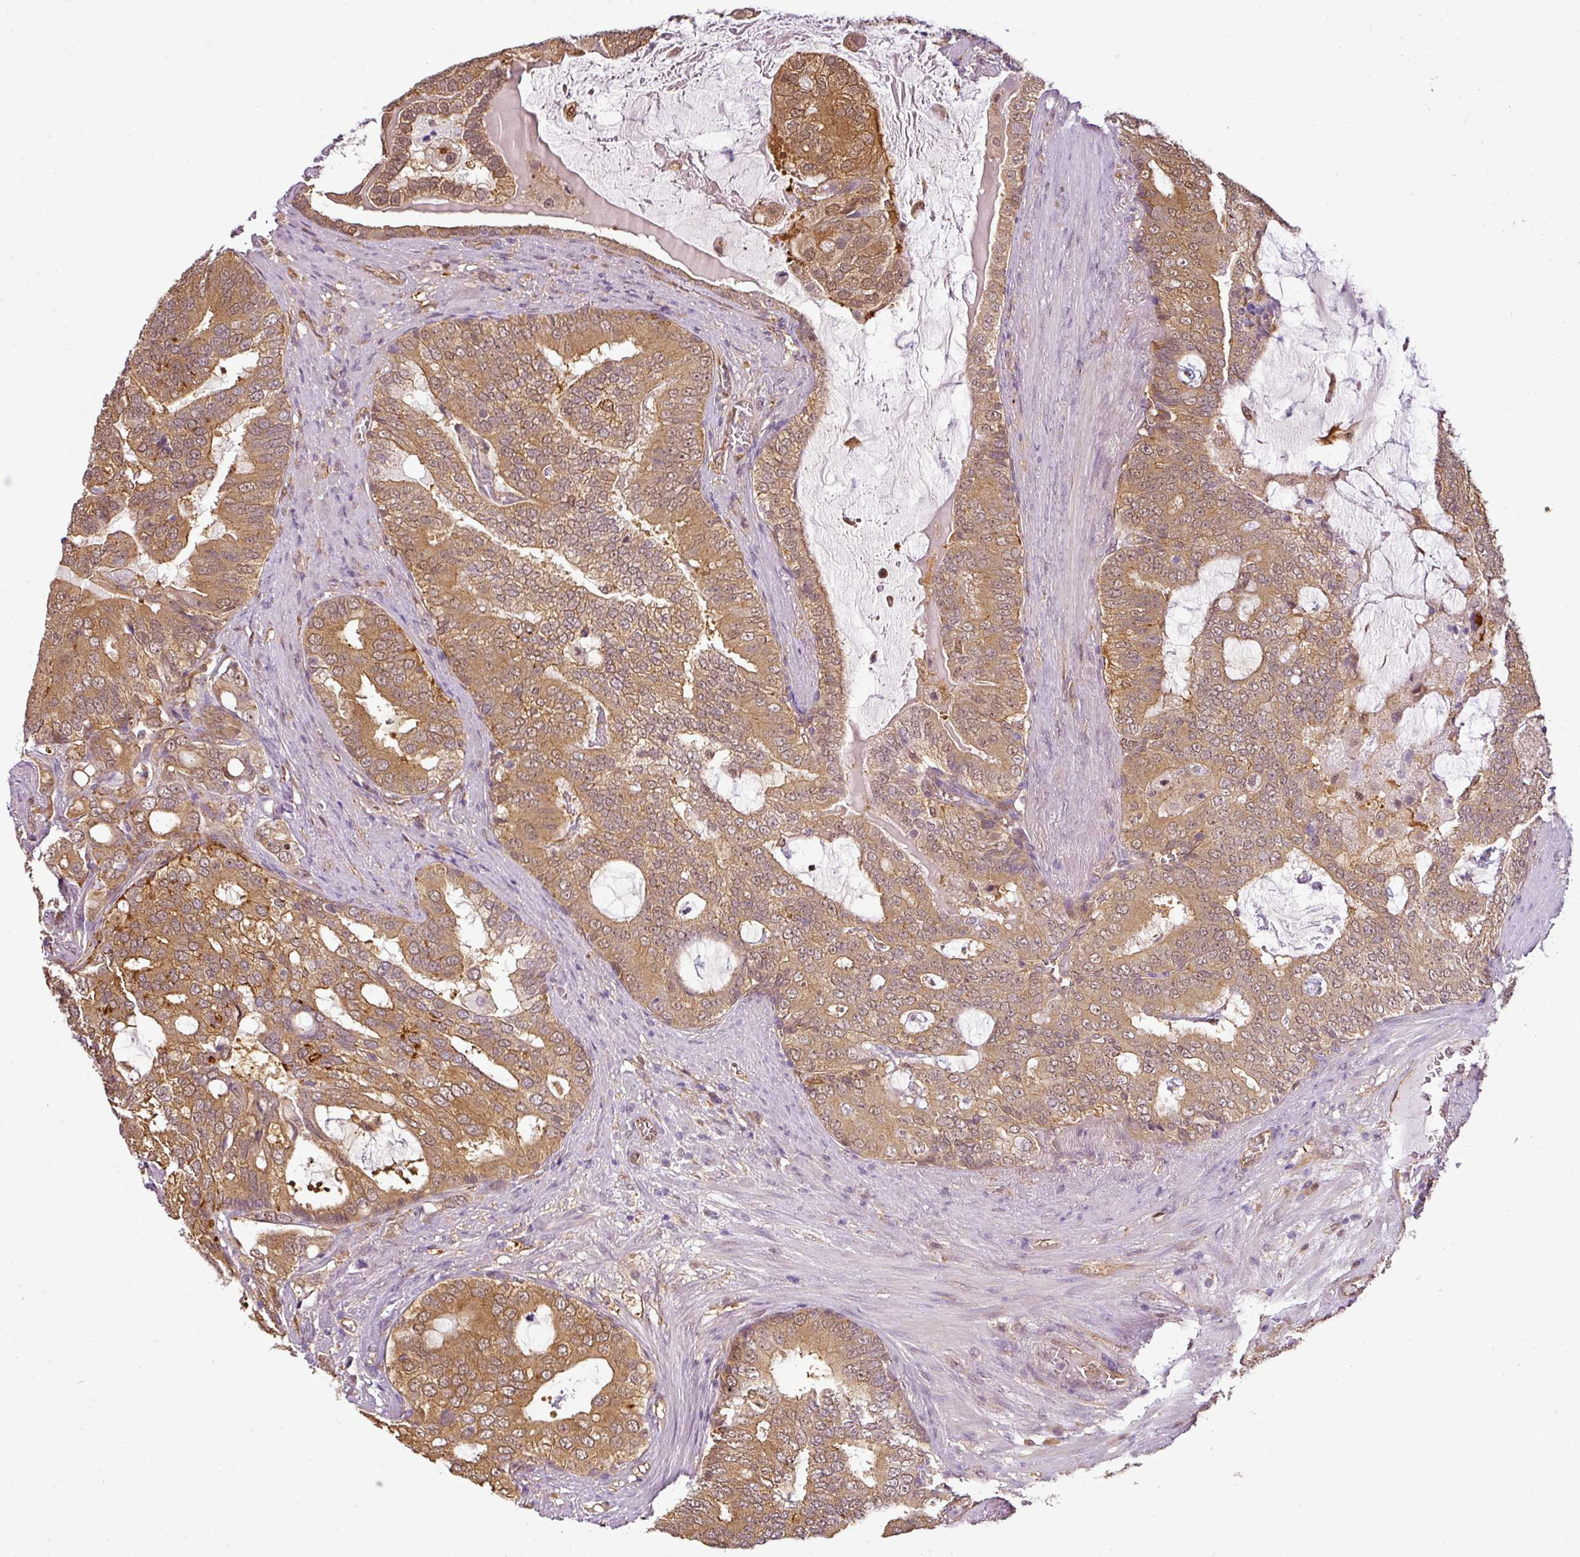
{"staining": {"intensity": "moderate", "quantity": ">75%", "location": "cytoplasmic/membranous"}, "tissue": "prostate cancer", "cell_type": "Tumor cells", "image_type": "cancer", "snomed": [{"axis": "morphology", "description": "Adenocarcinoma, High grade"}, {"axis": "topography", "description": "Prostate"}], "caption": "Immunohistochemistry of human prostate cancer (high-grade adenocarcinoma) demonstrates medium levels of moderate cytoplasmic/membranous expression in about >75% of tumor cells.", "gene": "ANKRD18A", "patient": {"sex": "male", "age": 55}}